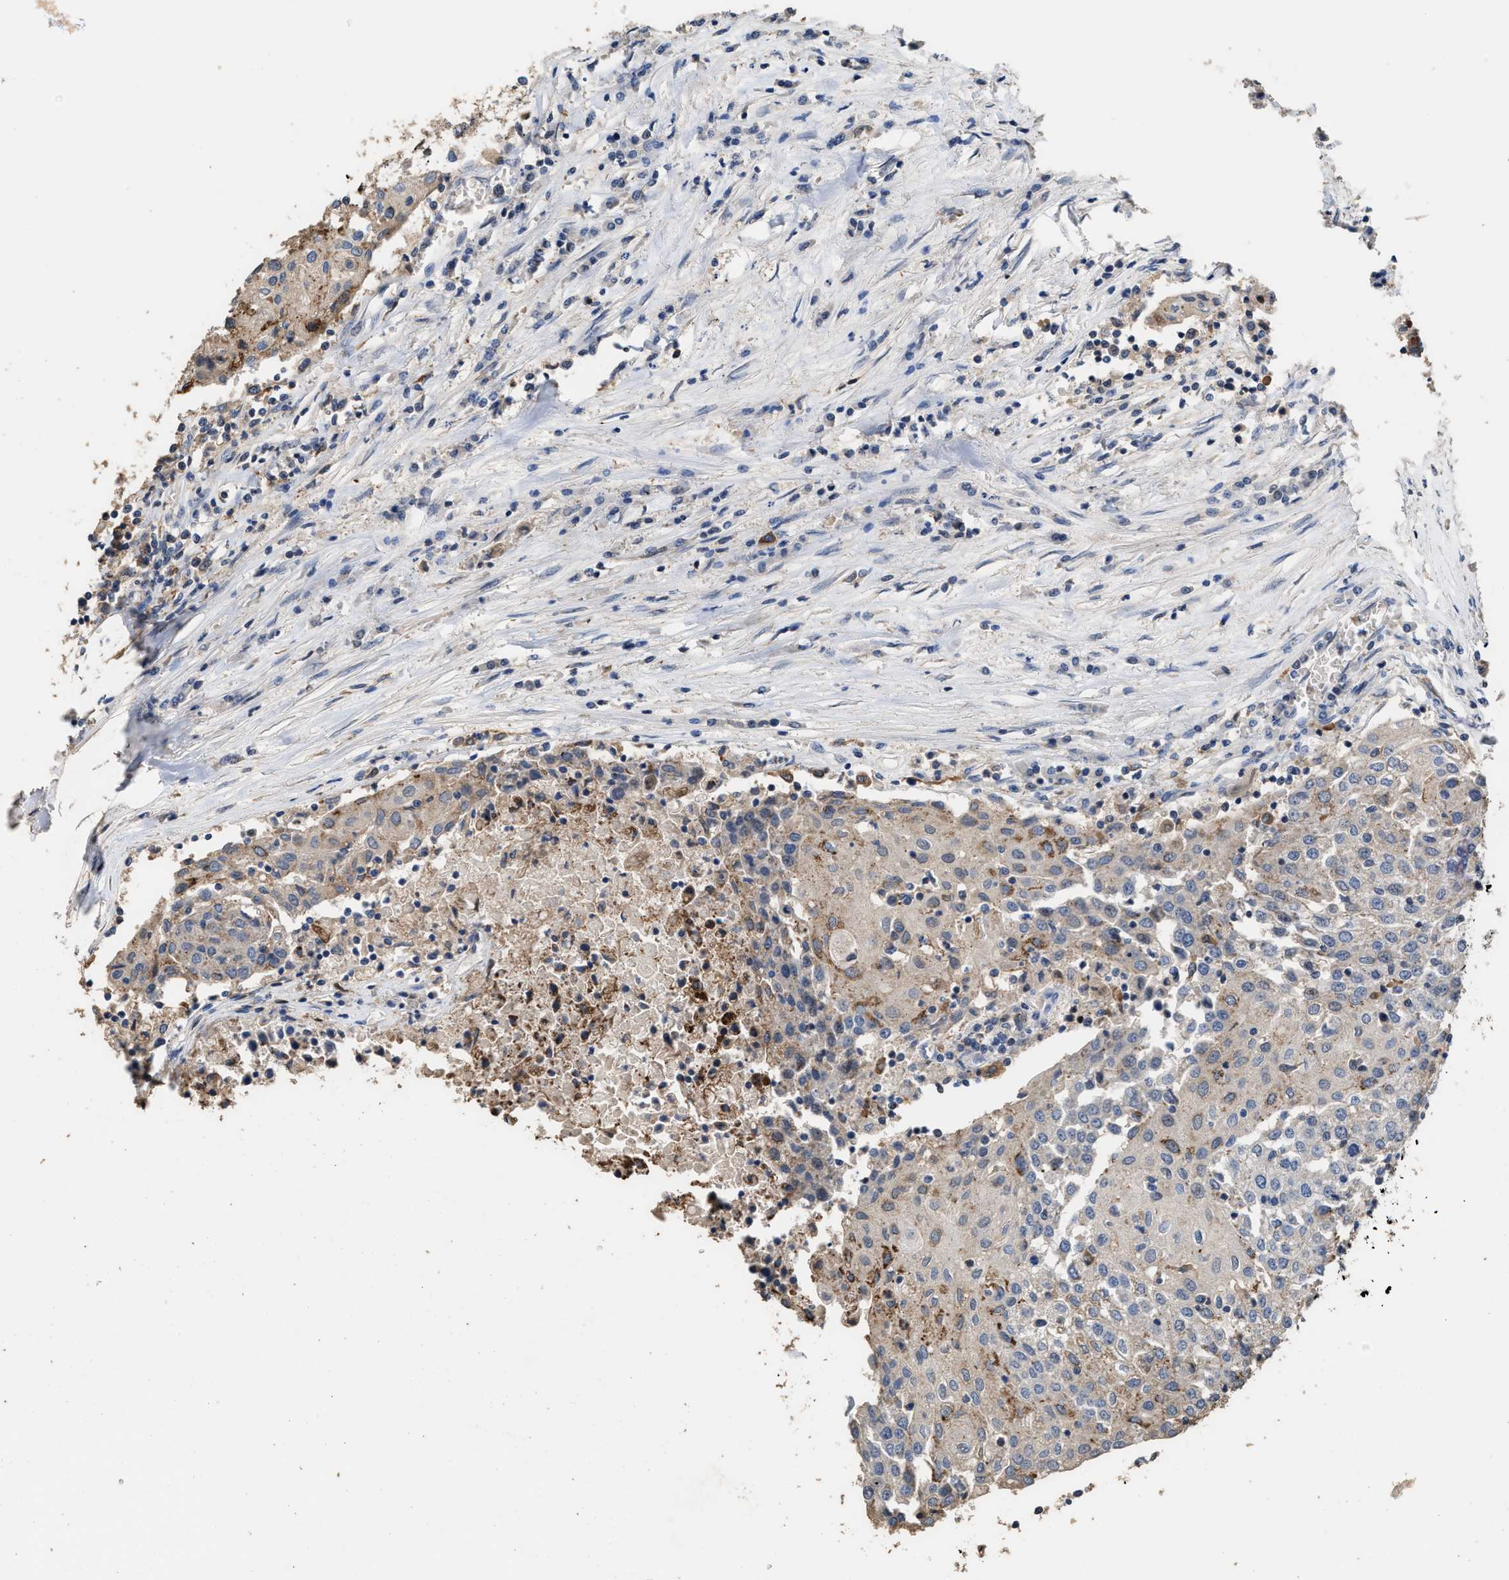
{"staining": {"intensity": "weak", "quantity": "<25%", "location": "cytoplasmic/membranous"}, "tissue": "urothelial cancer", "cell_type": "Tumor cells", "image_type": "cancer", "snomed": [{"axis": "morphology", "description": "Urothelial carcinoma, High grade"}, {"axis": "topography", "description": "Urinary bladder"}], "caption": "An immunohistochemistry photomicrograph of high-grade urothelial carcinoma is shown. There is no staining in tumor cells of high-grade urothelial carcinoma.", "gene": "TDRKH", "patient": {"sex": "female", "age": 85}}